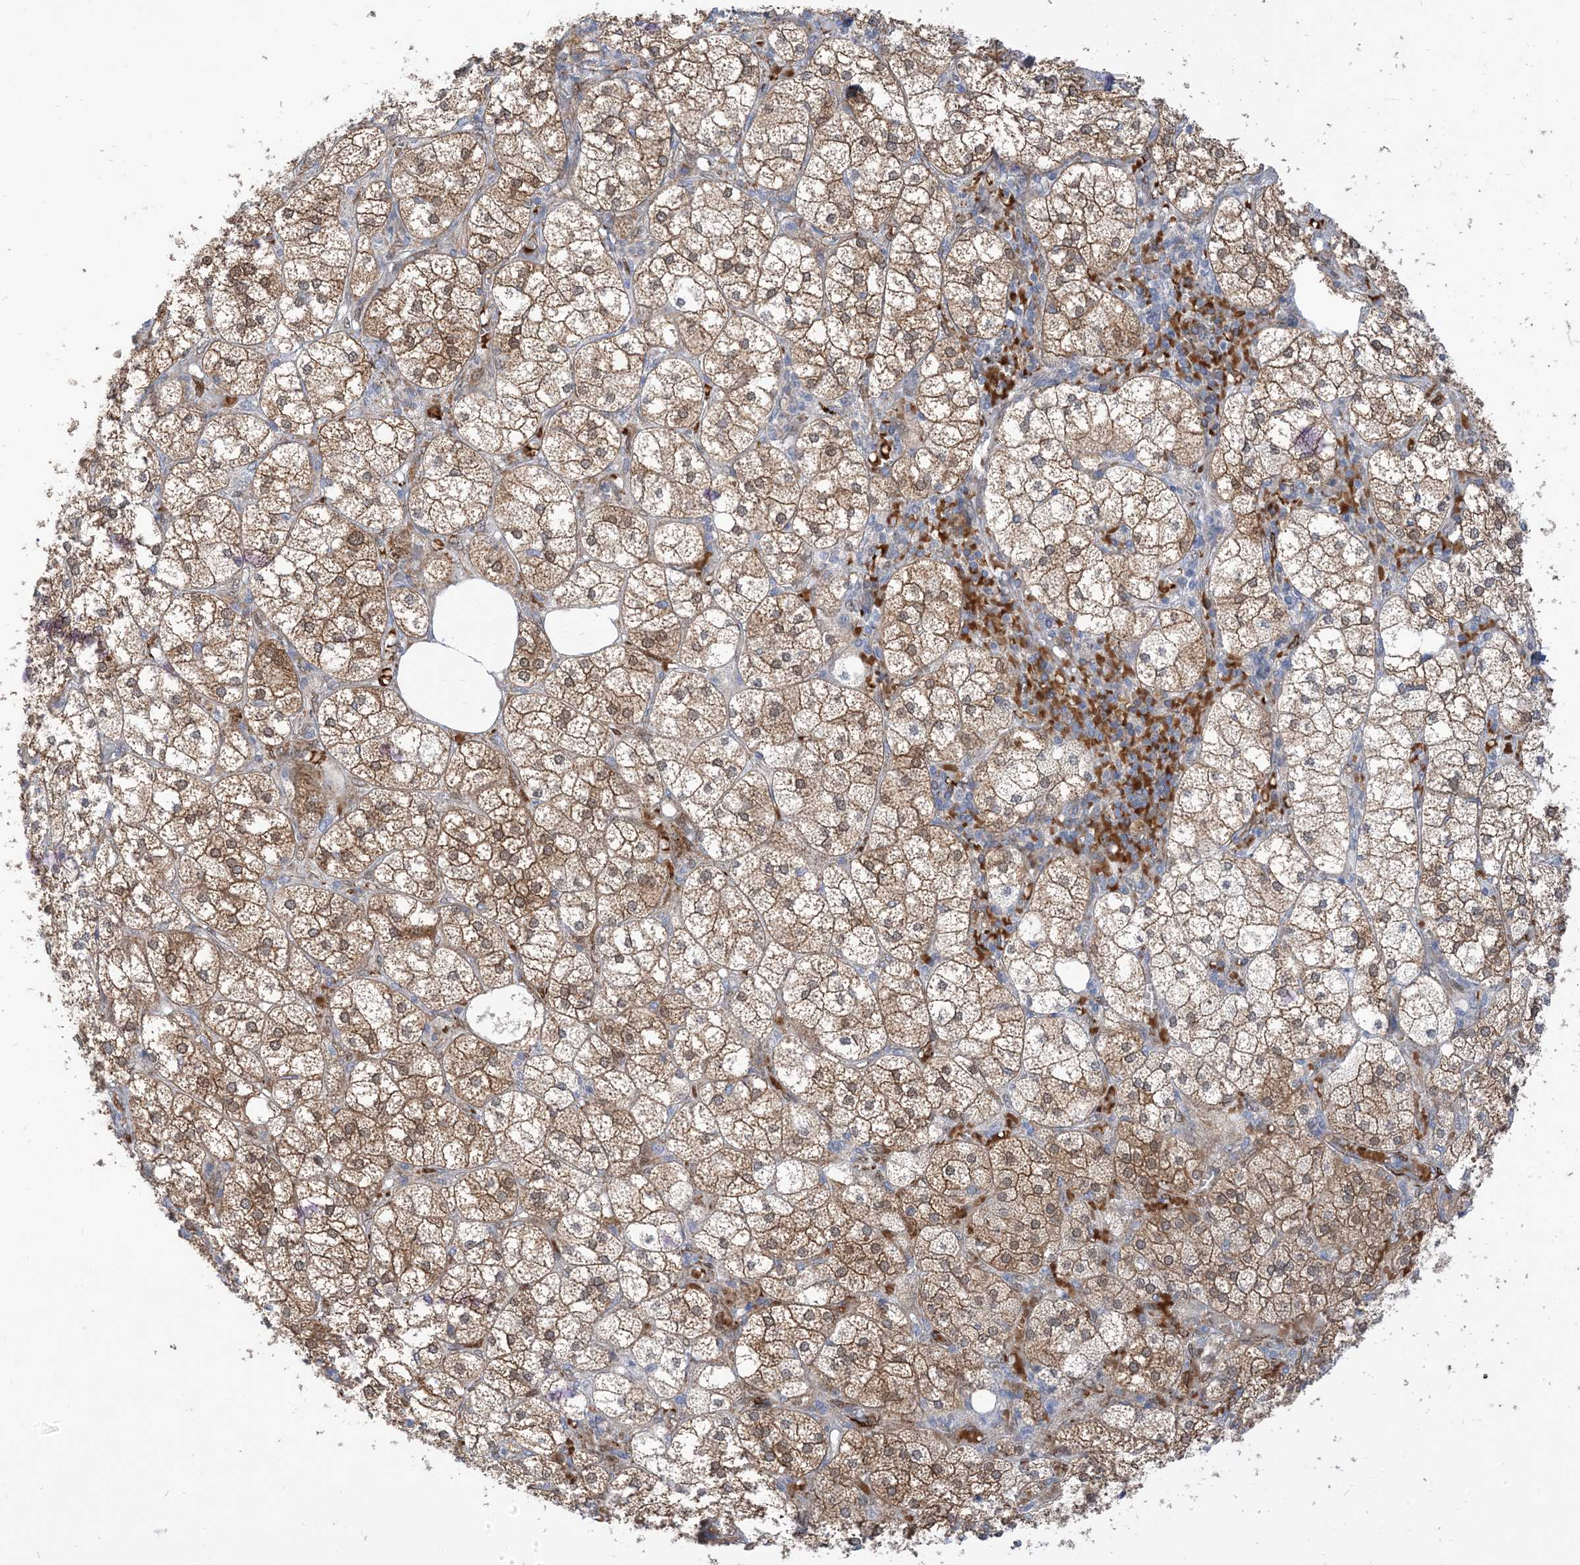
{"staining": {"intensity": "moderate", "quantity": ">75%", "location": "cytoplasmic/membranous,nuclear"}, "tissue": "adrenal gland", "cell_type": "Glandular cells", "image_type": "normal", "snomed": [{"axis": "morphology", "description": "Normal tissue, NOS"}, {"axis": "topography", "description": "Adrenal gland"}], "caption": "Adrenal gland stained for a protein (brown) shows moderate cytoplasmic/membranous,nuclear positive expression in approximately >75% of glandular cells.", "gene": "RIN1", "patient": {"sex": "female", "age": 61}}